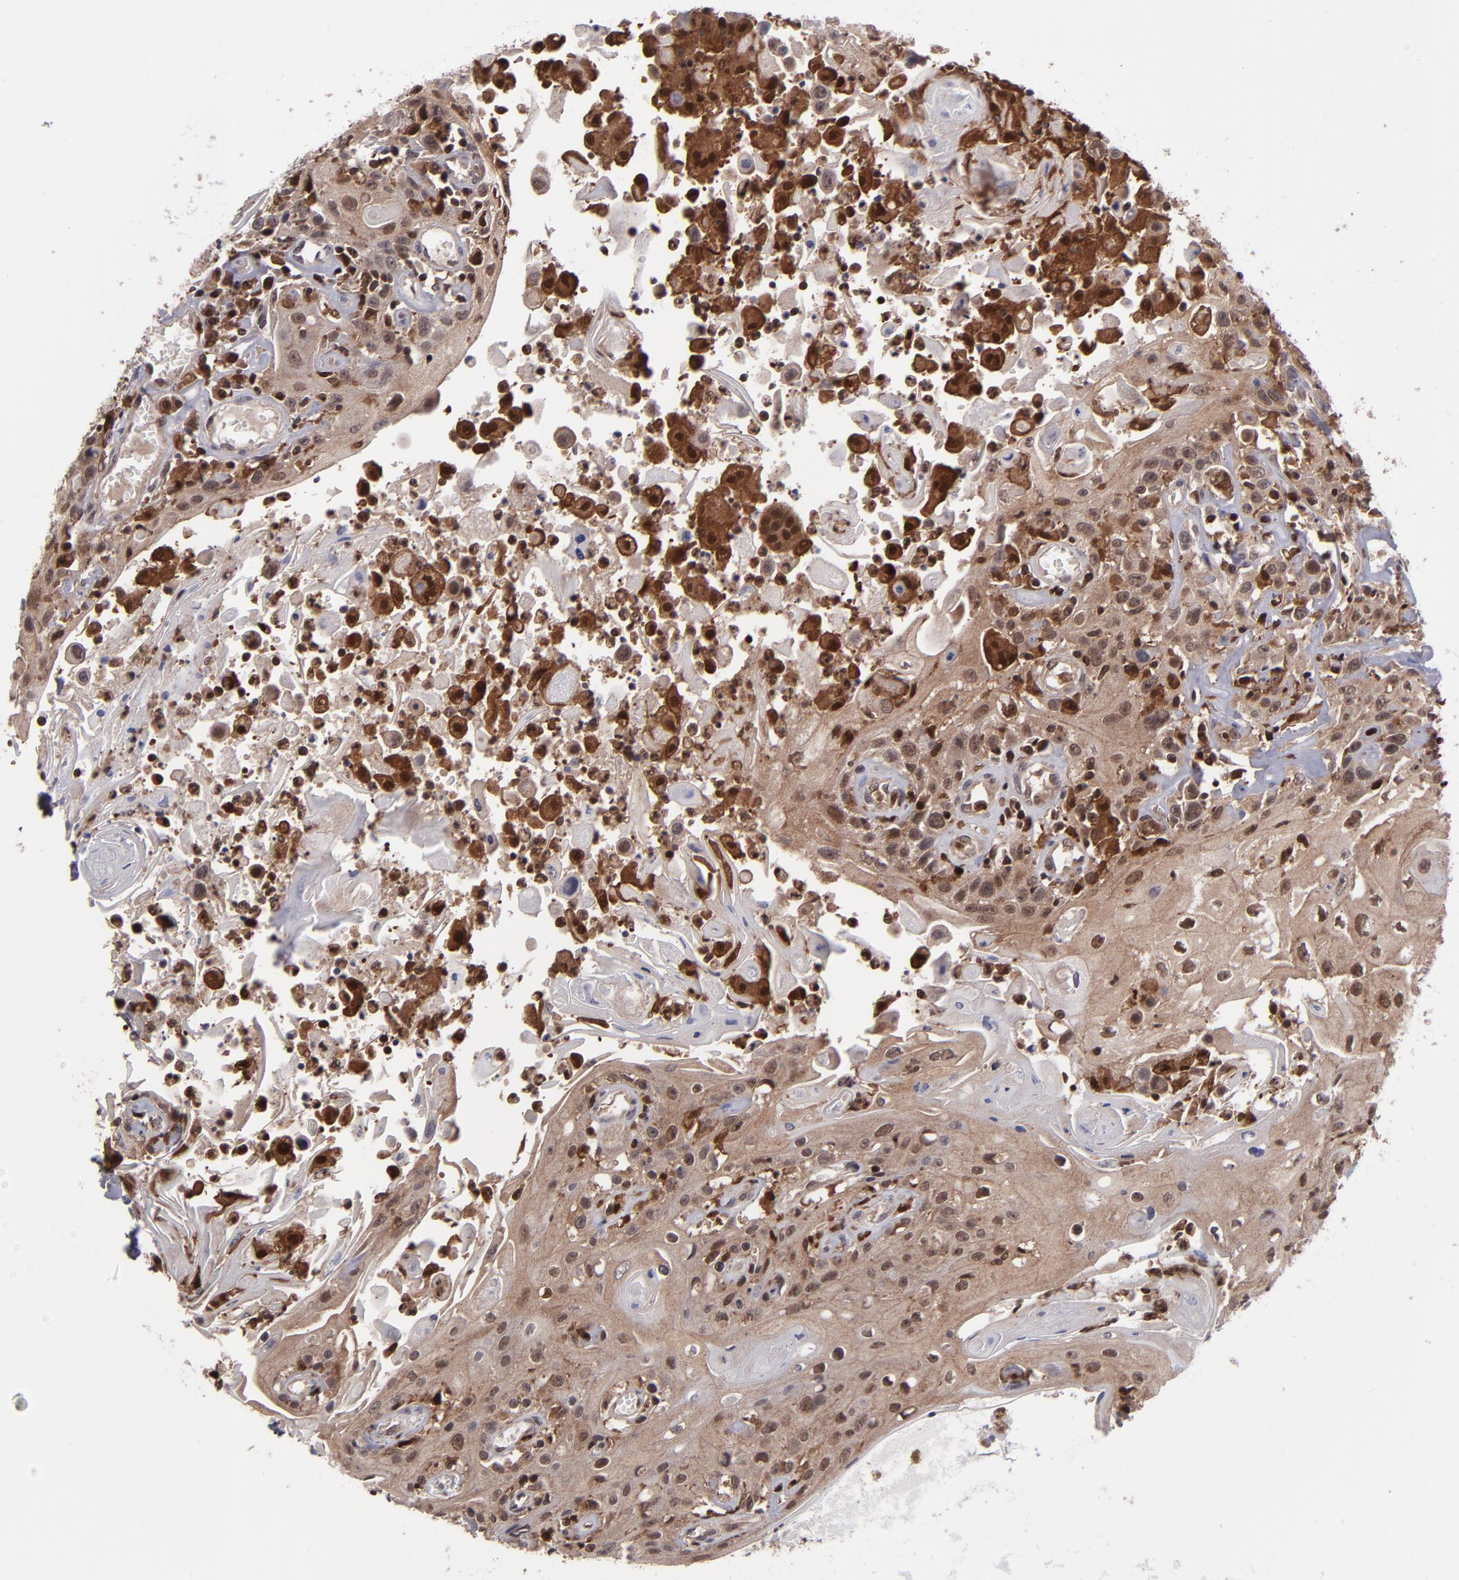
{"staining": {"intensity": "weak", "quantity": ">75%", "location": "cytoplasmic/membranous,nuclear"}, "tissue": "head and neck cancer", "cell_type": "Tumor cells", "image_type": "cancer", "snomed": [{"axis": "morphology", "description": "Squamous cell carcinoma, NOS"}, {"axis": "topography", "description": "Oral tissue"}, {"axis": "topography", "description": "Head-Neck"}], "caption": "Protein expression analysis of human head and neck squamous cell carcinoma reveals weak cytoplasmic/membranous and nuclear expression in about >75% of tumor cells.", "gene": "GRB2", "patient": {"sex": "female", "age": 76}}